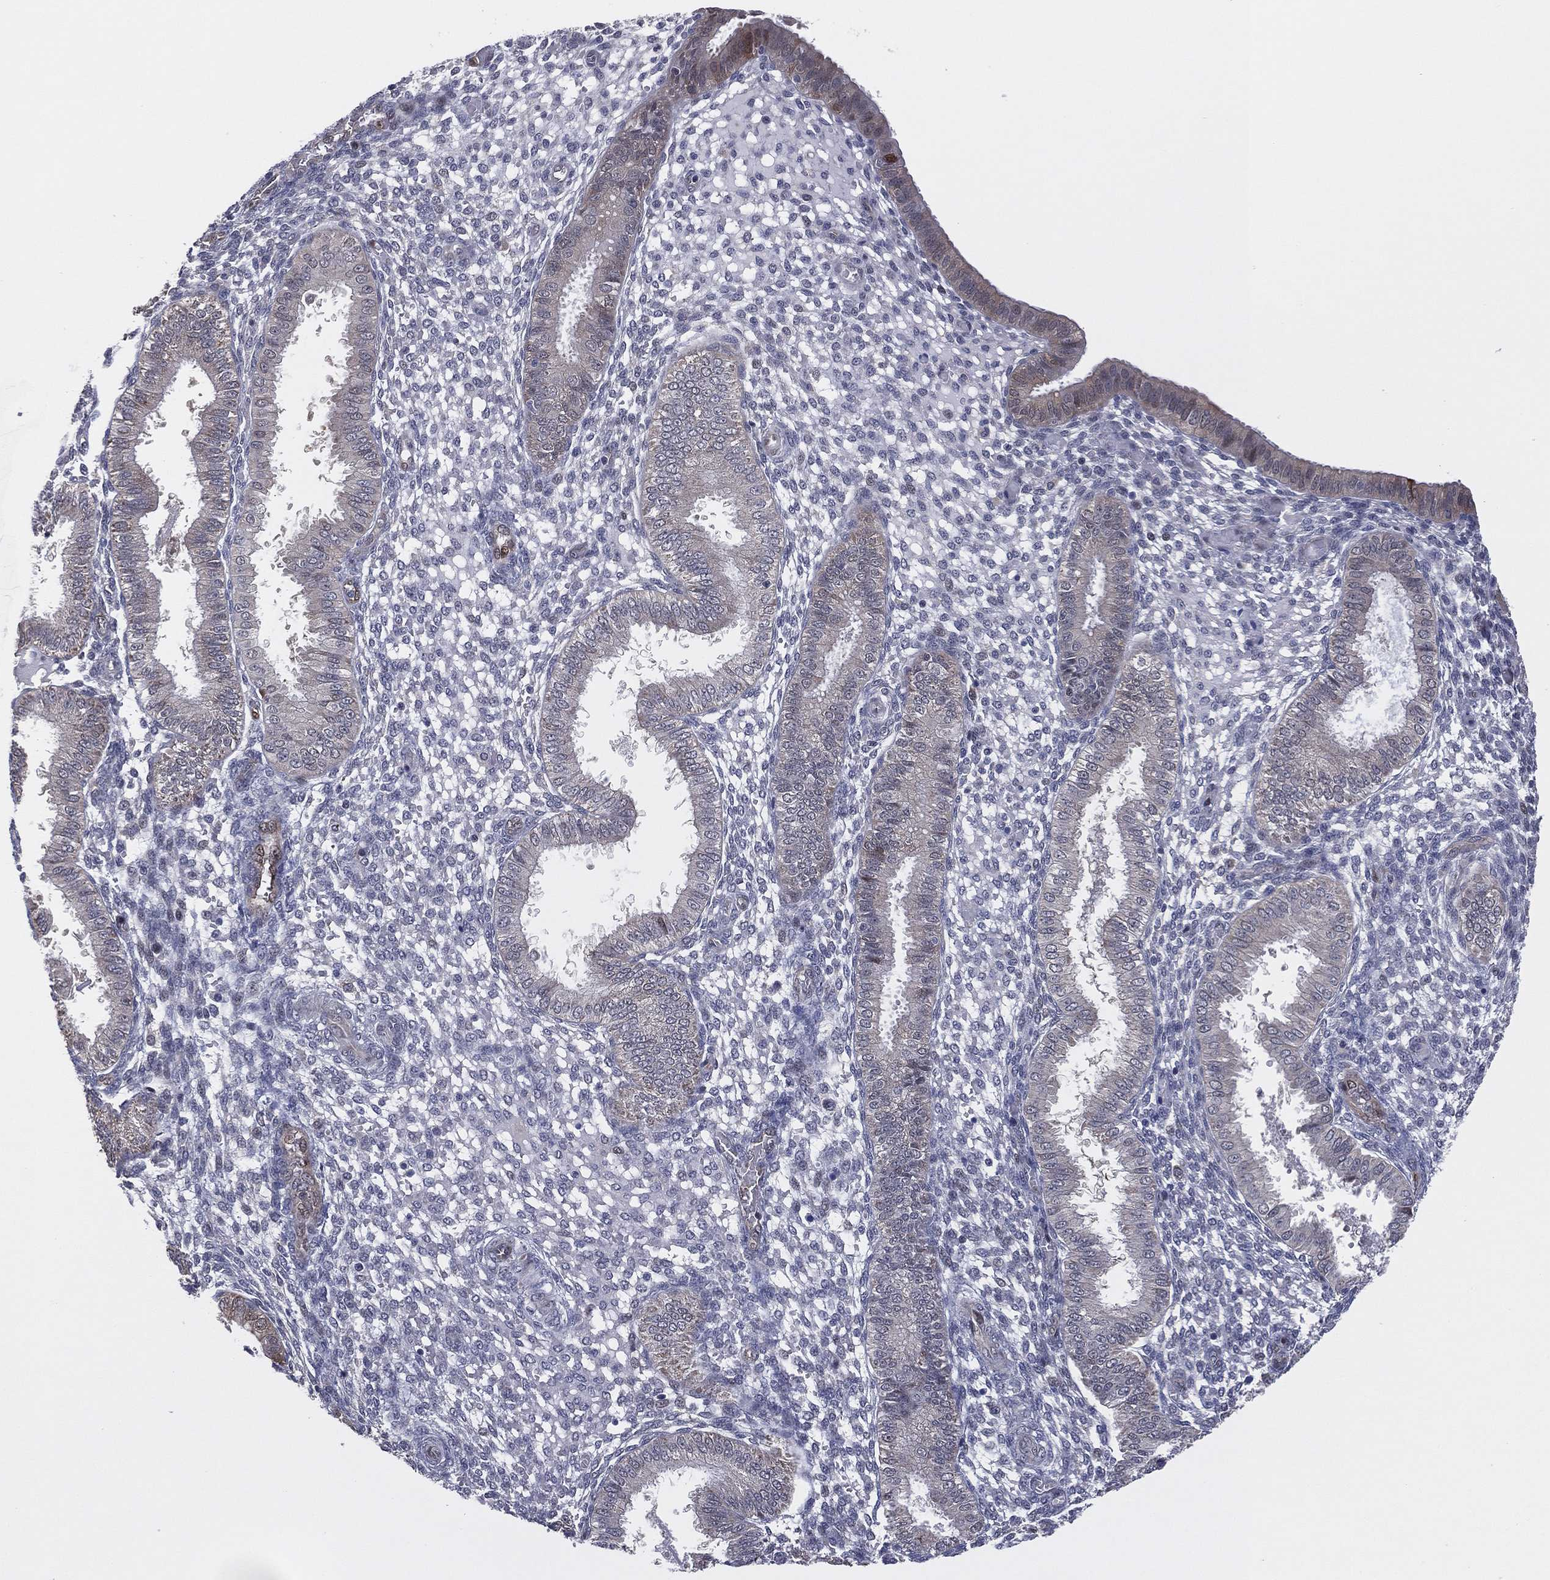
{"staining": {"intensity": "negative", "quantity": "none", "location": "none"}, "tissue": "endometrium", "cell_type": "Cells in endometrial stroma", "image_type": "normal", "snomed": [{"axis": "morphology", "description": "Normal tissue, NOS"}, {"axis": "topography", "description": "Endometrium"}], "caption": "IHC of normal endometrium exhibits no positivity in cells in endometrial stroma.", "gene": "SNCG", "patient": {"sex": "female", "age": 43}}